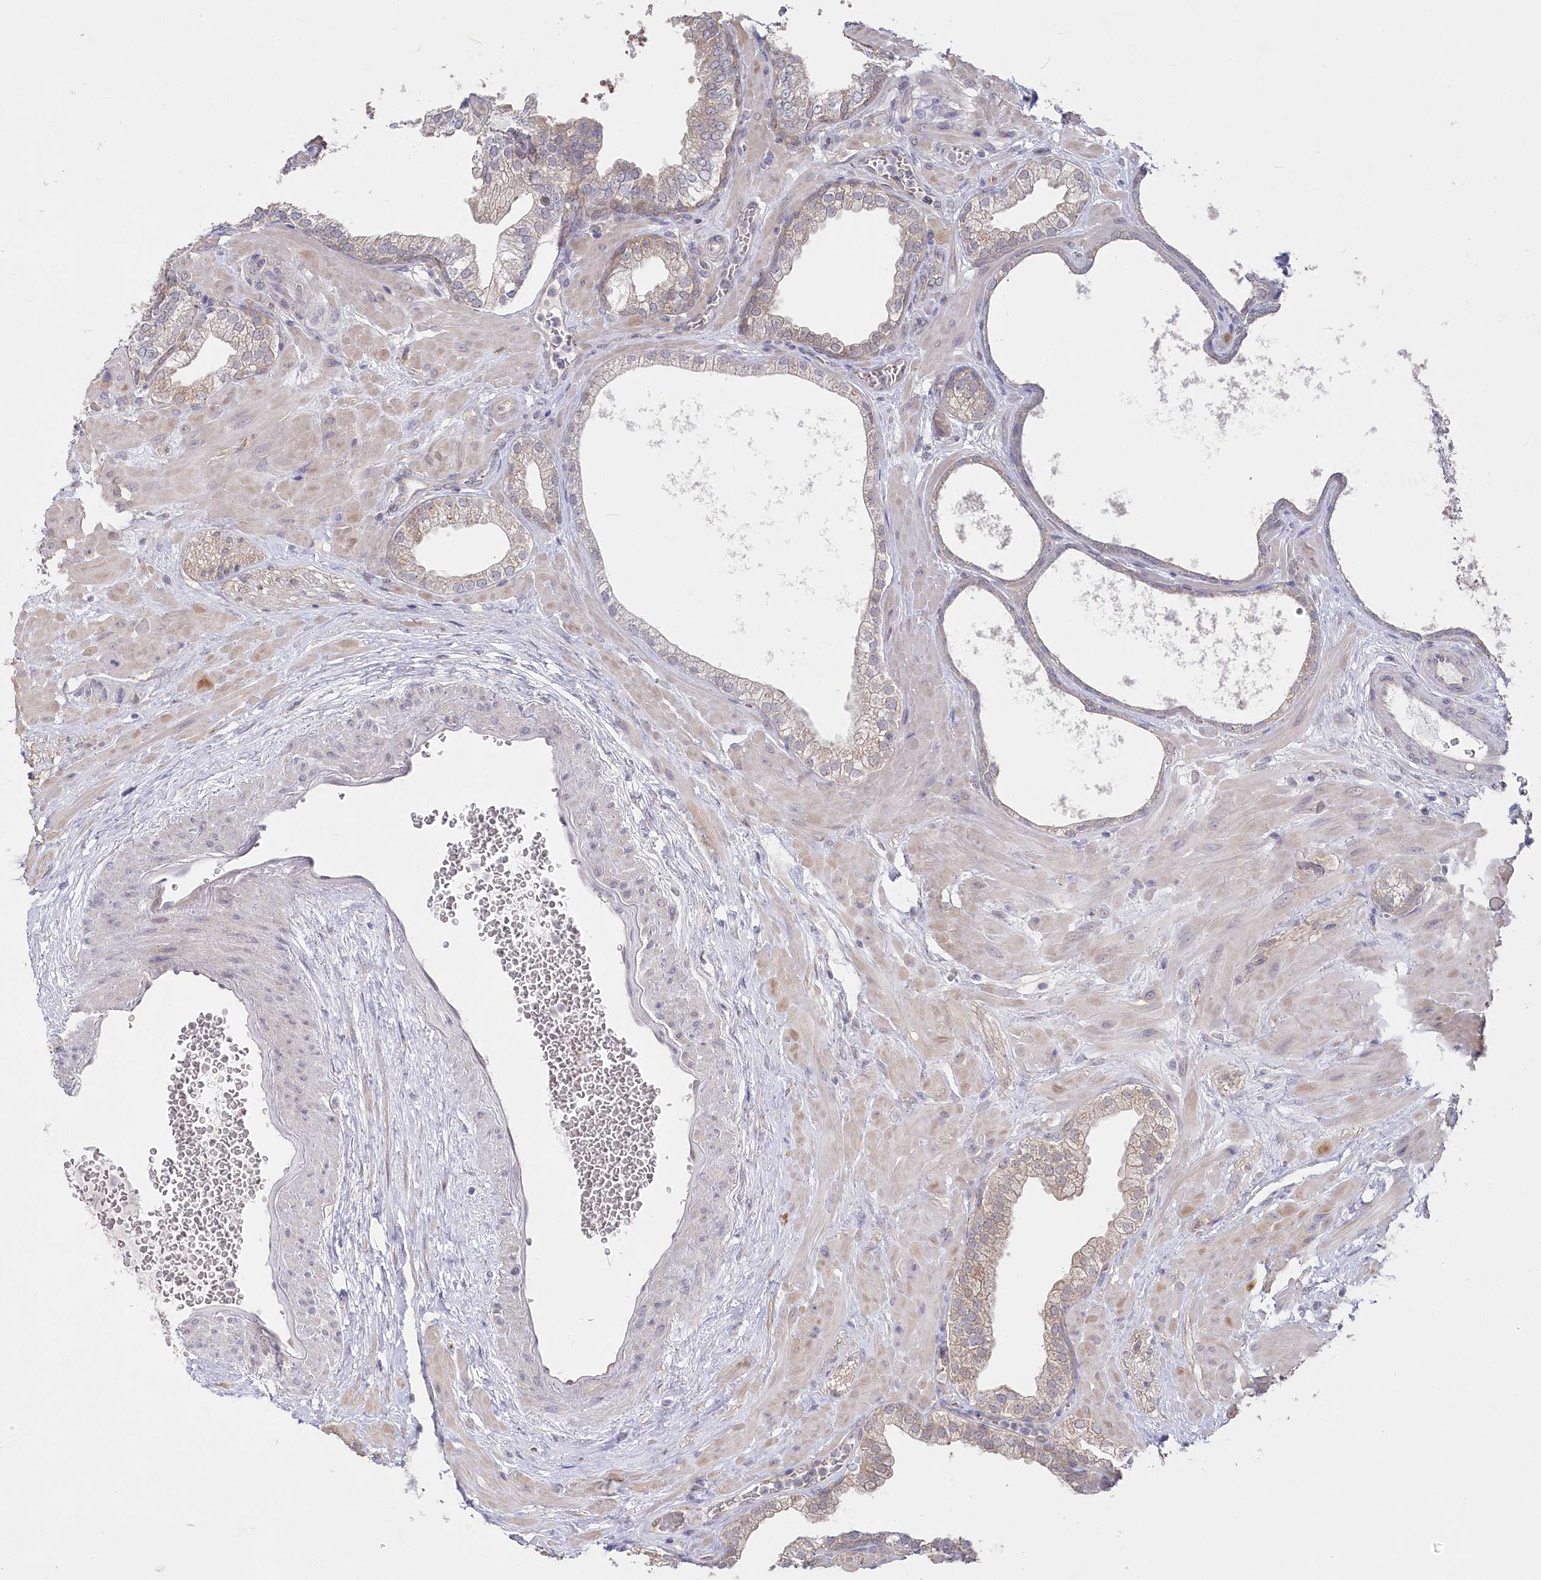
{"staining": {"intensity": "weak", "quantity": "25%-75%", "location": "cytoplasmic/membranous"}, "tissue": "prostate", "cell_type": "Glandular cells", "image_type": "normal", "snomed": [{"axis": "morphology", "description": "Normal tissue, NOS"}, {"axis": "morphology", "description": "Urothelial carcinoma, Low grade"}, {"axis": "topography", "description": "Urinary bladder"}, {"axis": "topography", "description": "Prostate"}], "caption": "Immunohistochemistry (DAB (3,3'-diaminobenzidine)) staining of unremarkable human prostate reveals weak cytoplasmic/membranous protein staining in approximately 25%-75% of glandular cells.", "gene": "AAMDC", "patient": {"sex": "male", "age": 60}}